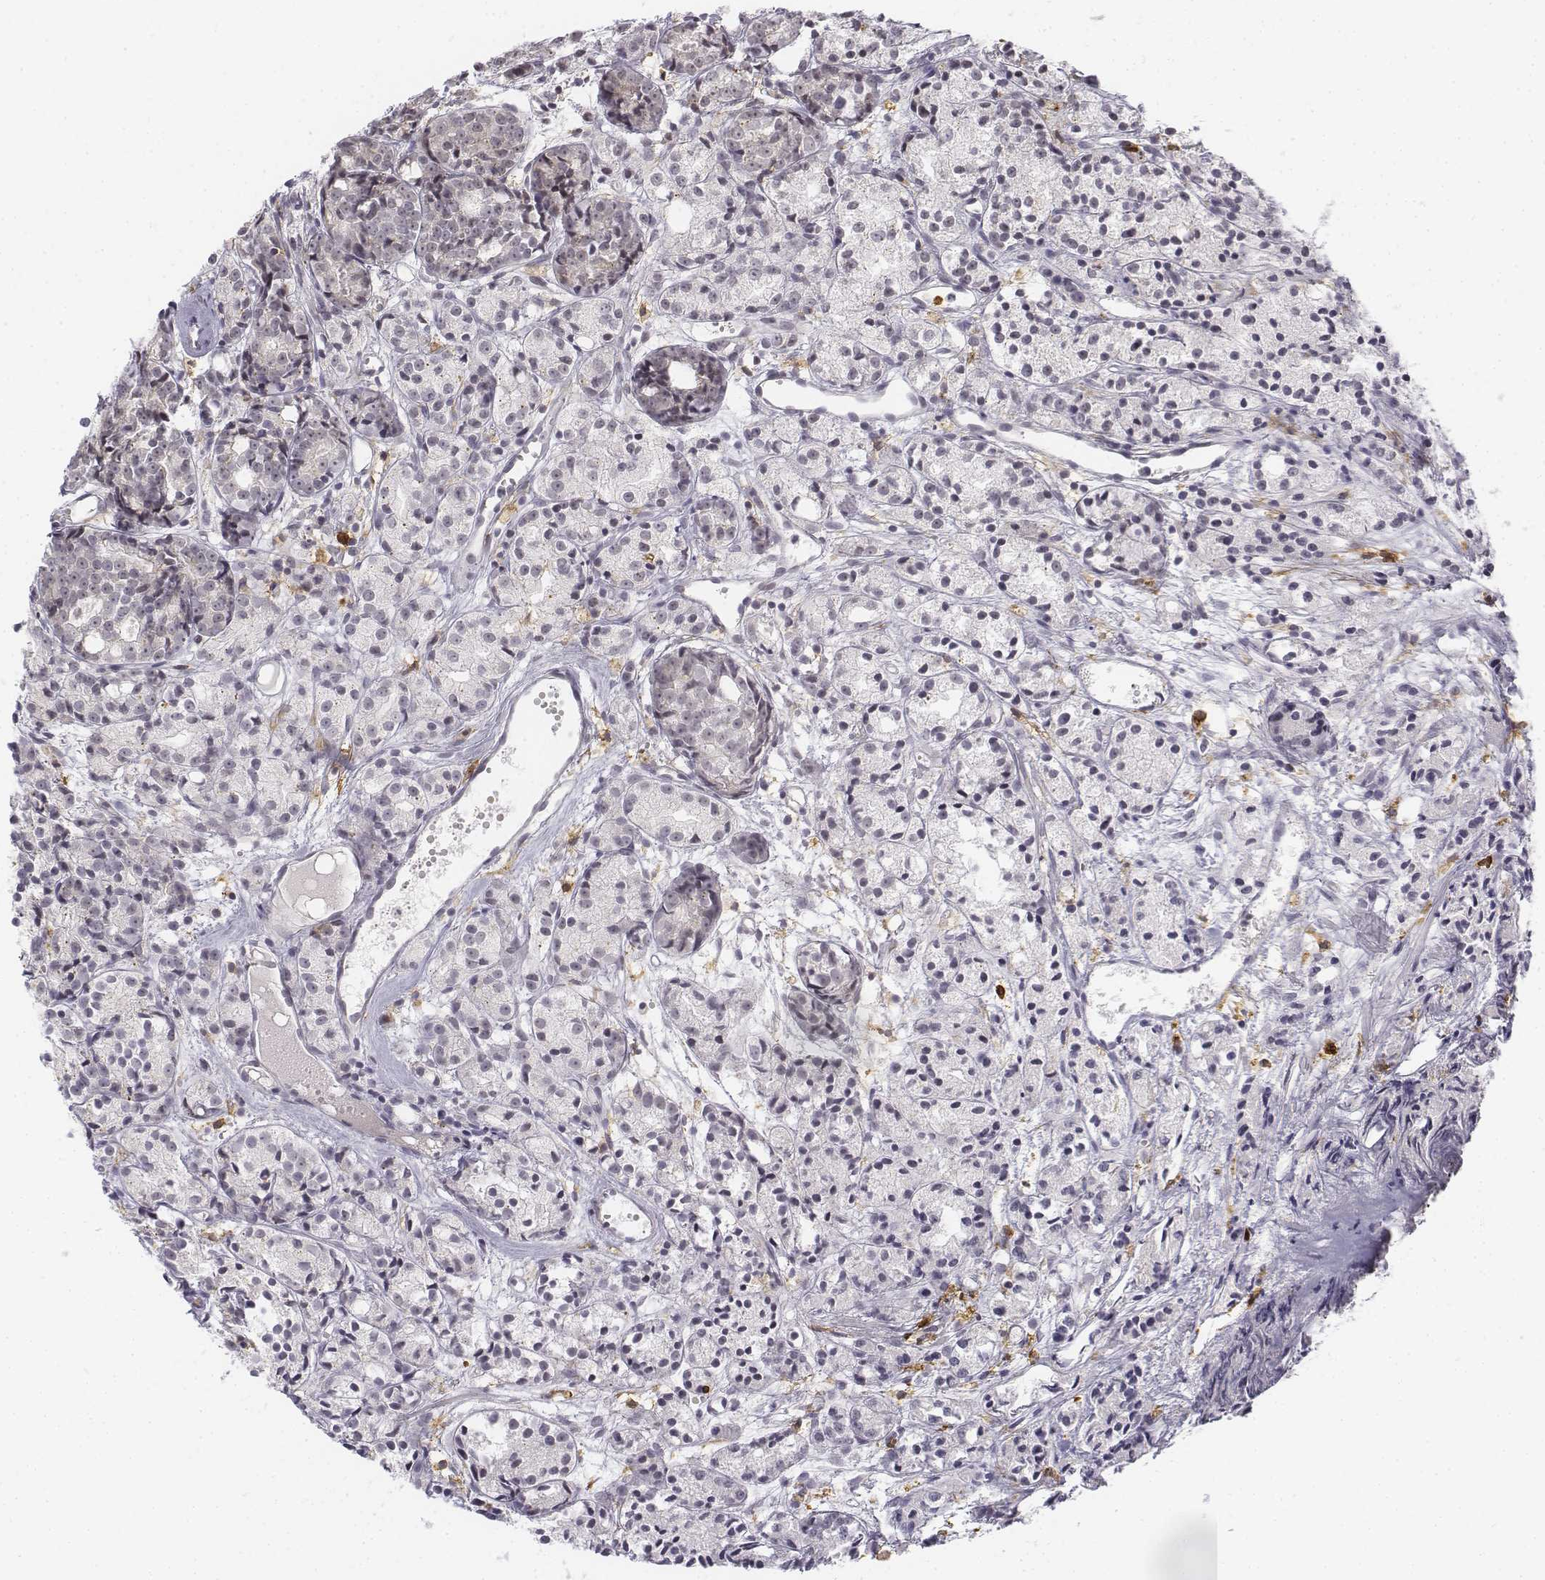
{"staining": {"intensity": "negative", "quantity": "none", "location": "none"}, "tissue": "prostate cancer", "cell_type": "Tumor cells", "image_type": "cancer", "snomed": [{"axis": "morphology", "description": "Adenocarcinoma, Medium grade"}, {"axis": "topography", "description": "Prostate"}], "caption": "DAB immunohistochemical staining of human prostate adenocarcinoma (medium-grade) demonstrates no significant positivity in tumor cells.", "gene": "CD14", "patient": {"sex": "male", "age": 74}}